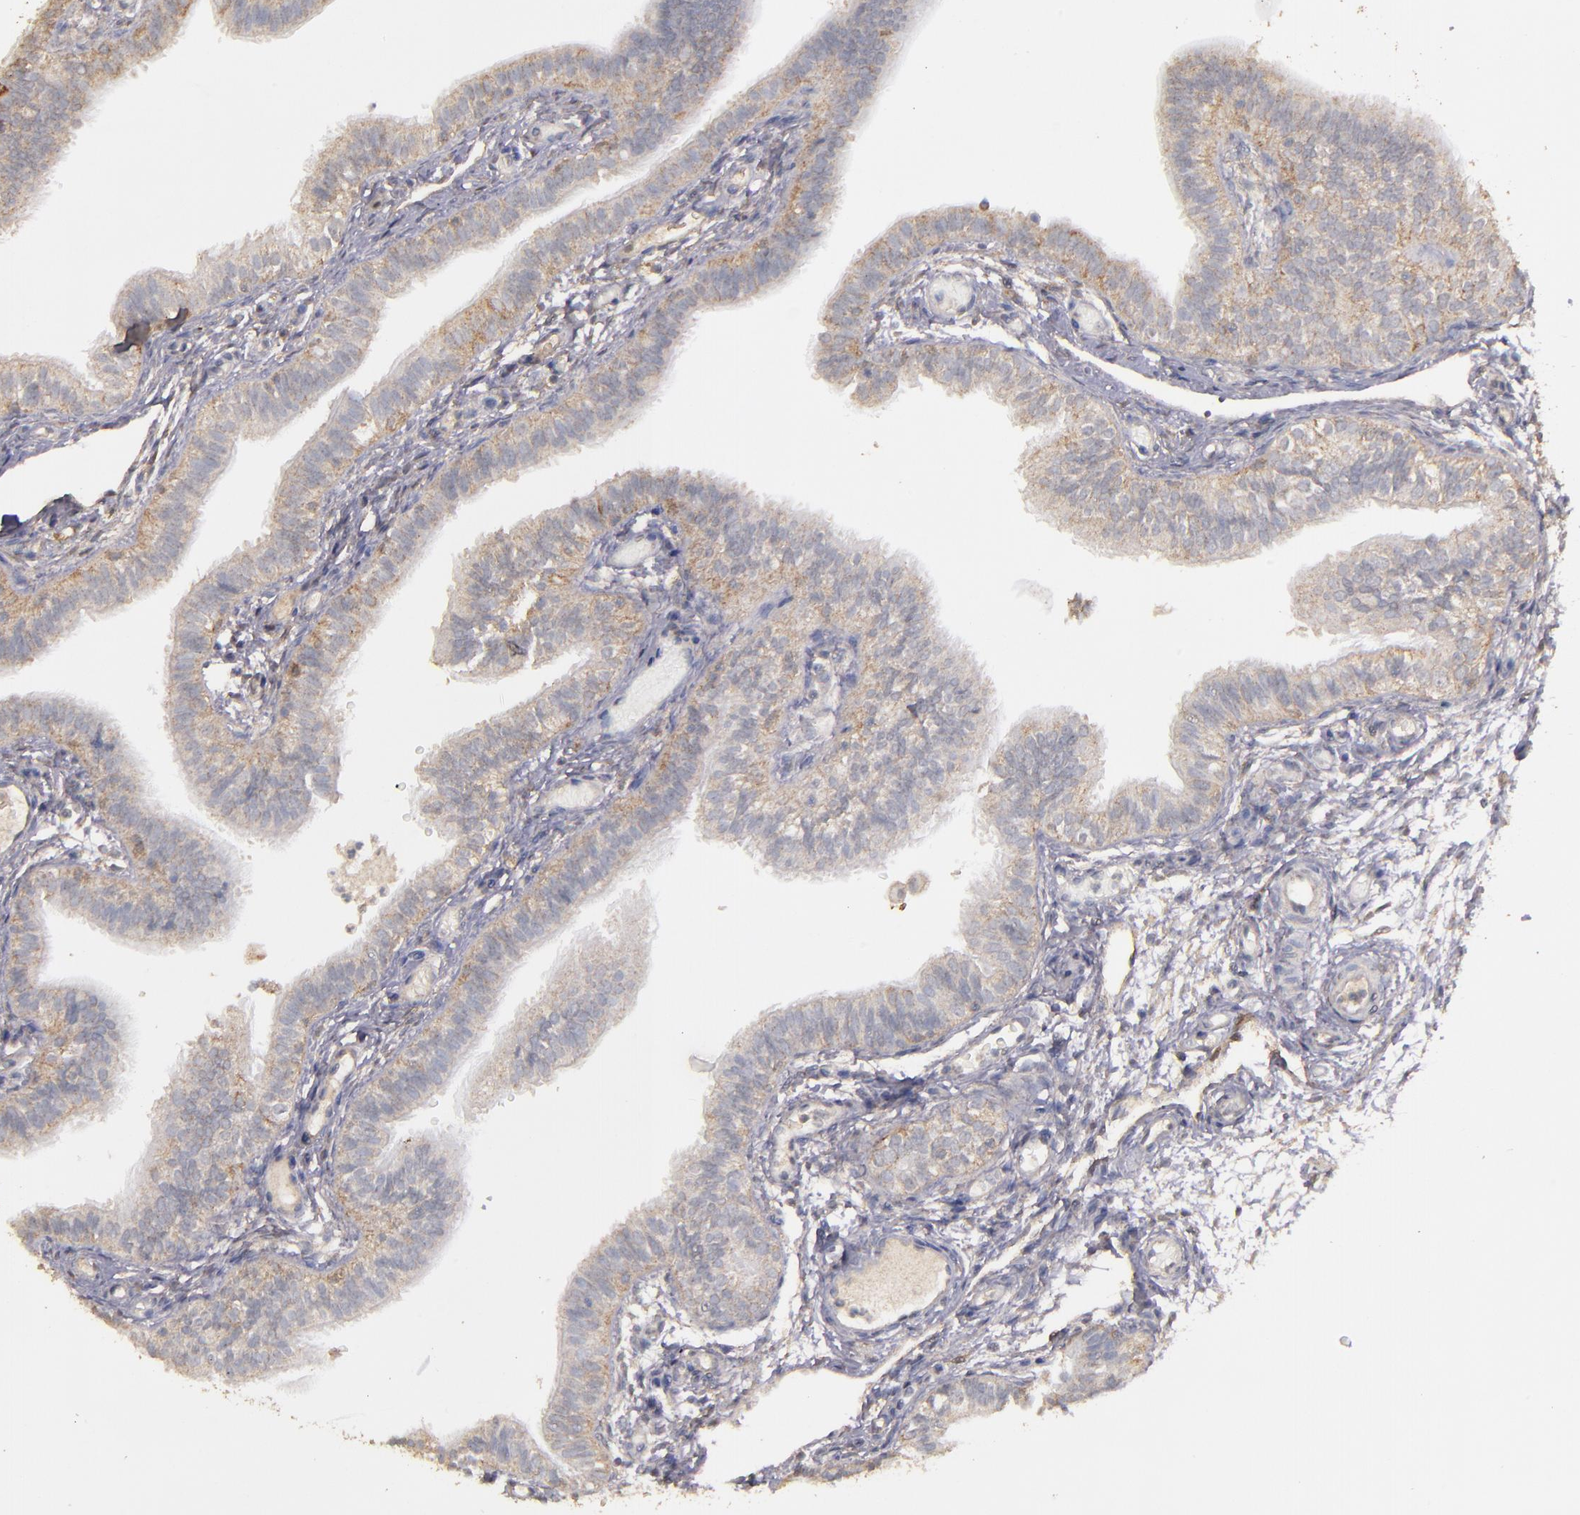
{"staining": {"intensity": "weak", "quantity": "25%-75%", "location": "cytoplasmic/membranous"}, "tissue": "fallopian tube", "cell_type": "Glandular cells", "image_type": "normal", "snomed": [{"axis": "morphology", "description": "Normal tissue, NOS"}, {"axis": "morphology", "description": "Dermoid, NOS"}, {"axis": "topography", "description": "Fallopian tube"}], "caption": "Fallopian tube stained with DAB IHC reveals low levels of weak cytoplasmic/membranous expression in approximately 25%-75% of glandular cells. Immunohistochemistry stains the protein of interest in brown and the nuclei are stained blue.", "gene": "FAT1", "patient": {"sex": "female", "age": 33}}